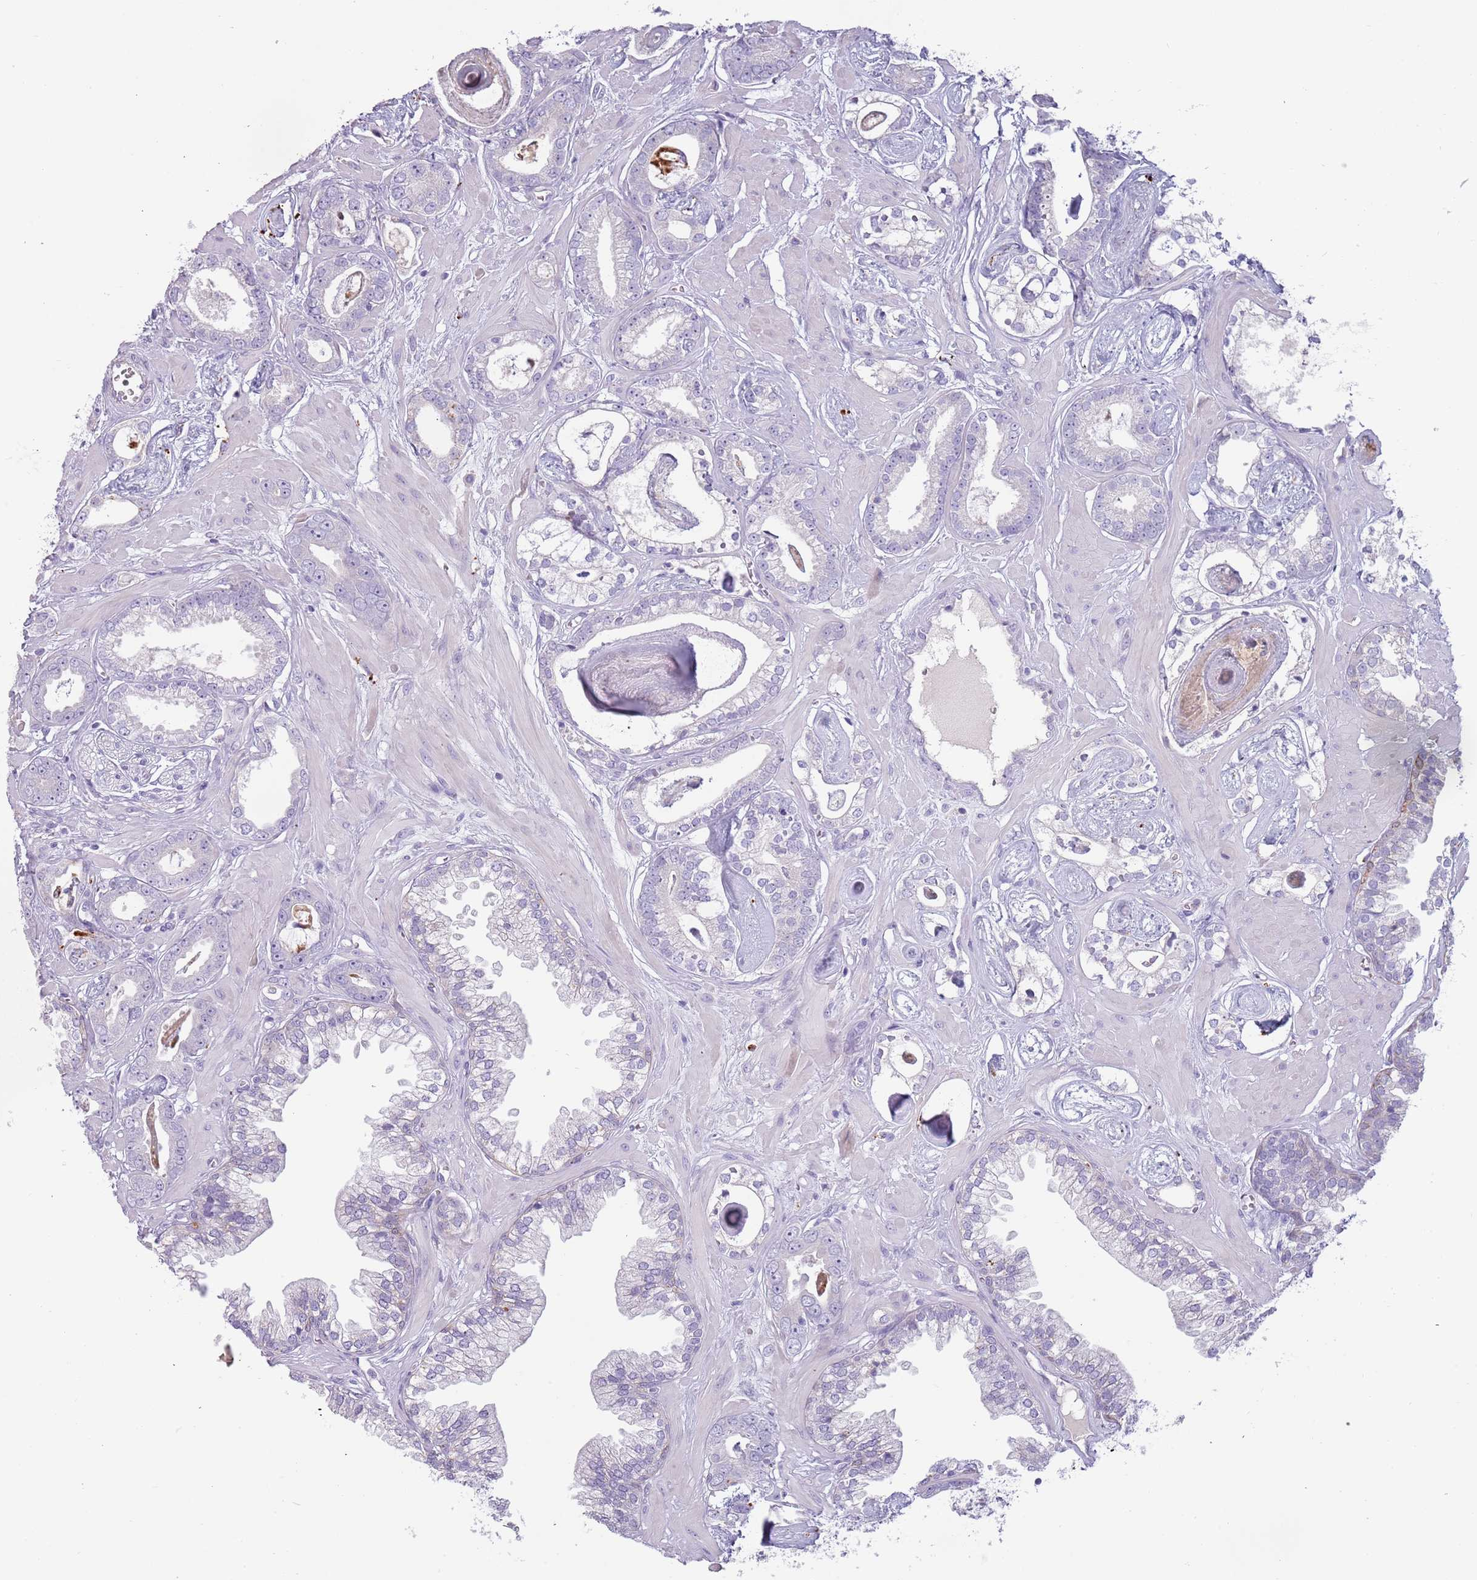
{"staining": {"intensity": "negative", "quantity": "none", "location": "none"}, "tissue": "prostate cancer", "cell_type": "Tumor cells", "image_type": "cancer", "snomed": [{"axis": "morphology", "description": "Adenocarcinoma, Low grade"}, {"axis": "topography", "description": "Prostate"}], "caption": "Immunohistochemistry photomicrograph of neoplastic tissue: human prostate cancer (low-grade adenocarcinoma) stained with DAB reveals no significant protein staining in tumor cells.", "gene": "NWD2", "patient": {"sex": "male", "age": 60}}